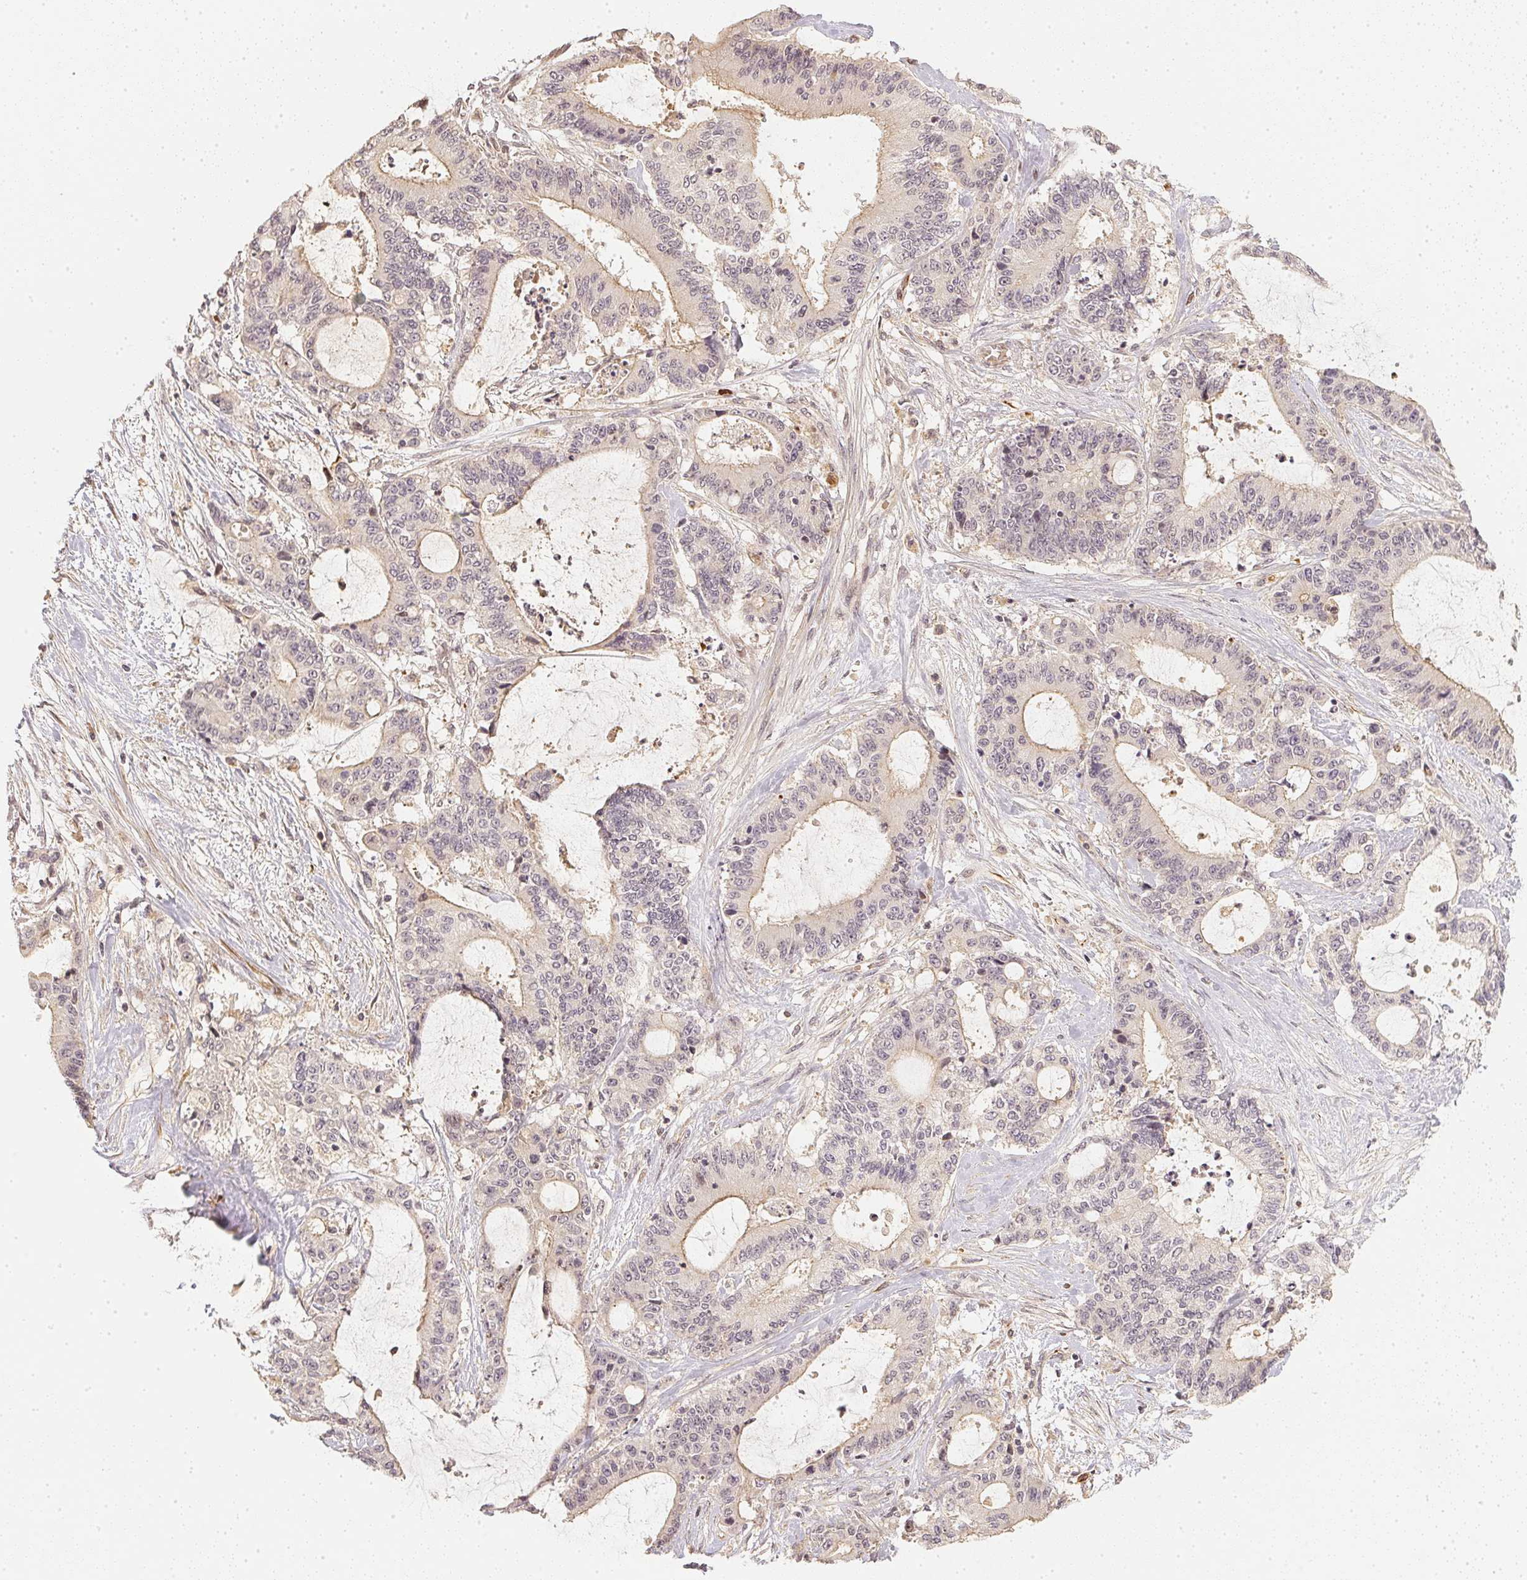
{"staining": {"intensity": "negative", "quantity": "none", "location": "none"}, "tissue": "liver cancer", "cell_type": "Tumor cells", "image_type": "cancer", "snomed": [{"axis": "morphology", "description": "Cholangiocarcinoma"}, {"axis": "topography", "description": "Liver"}], "caption": "Human liver cancer stained for a protein using IHC shows no staining in tumor cells.", "gene": "SERPINE1", "patient": {"sex": "female", "age": 73}}